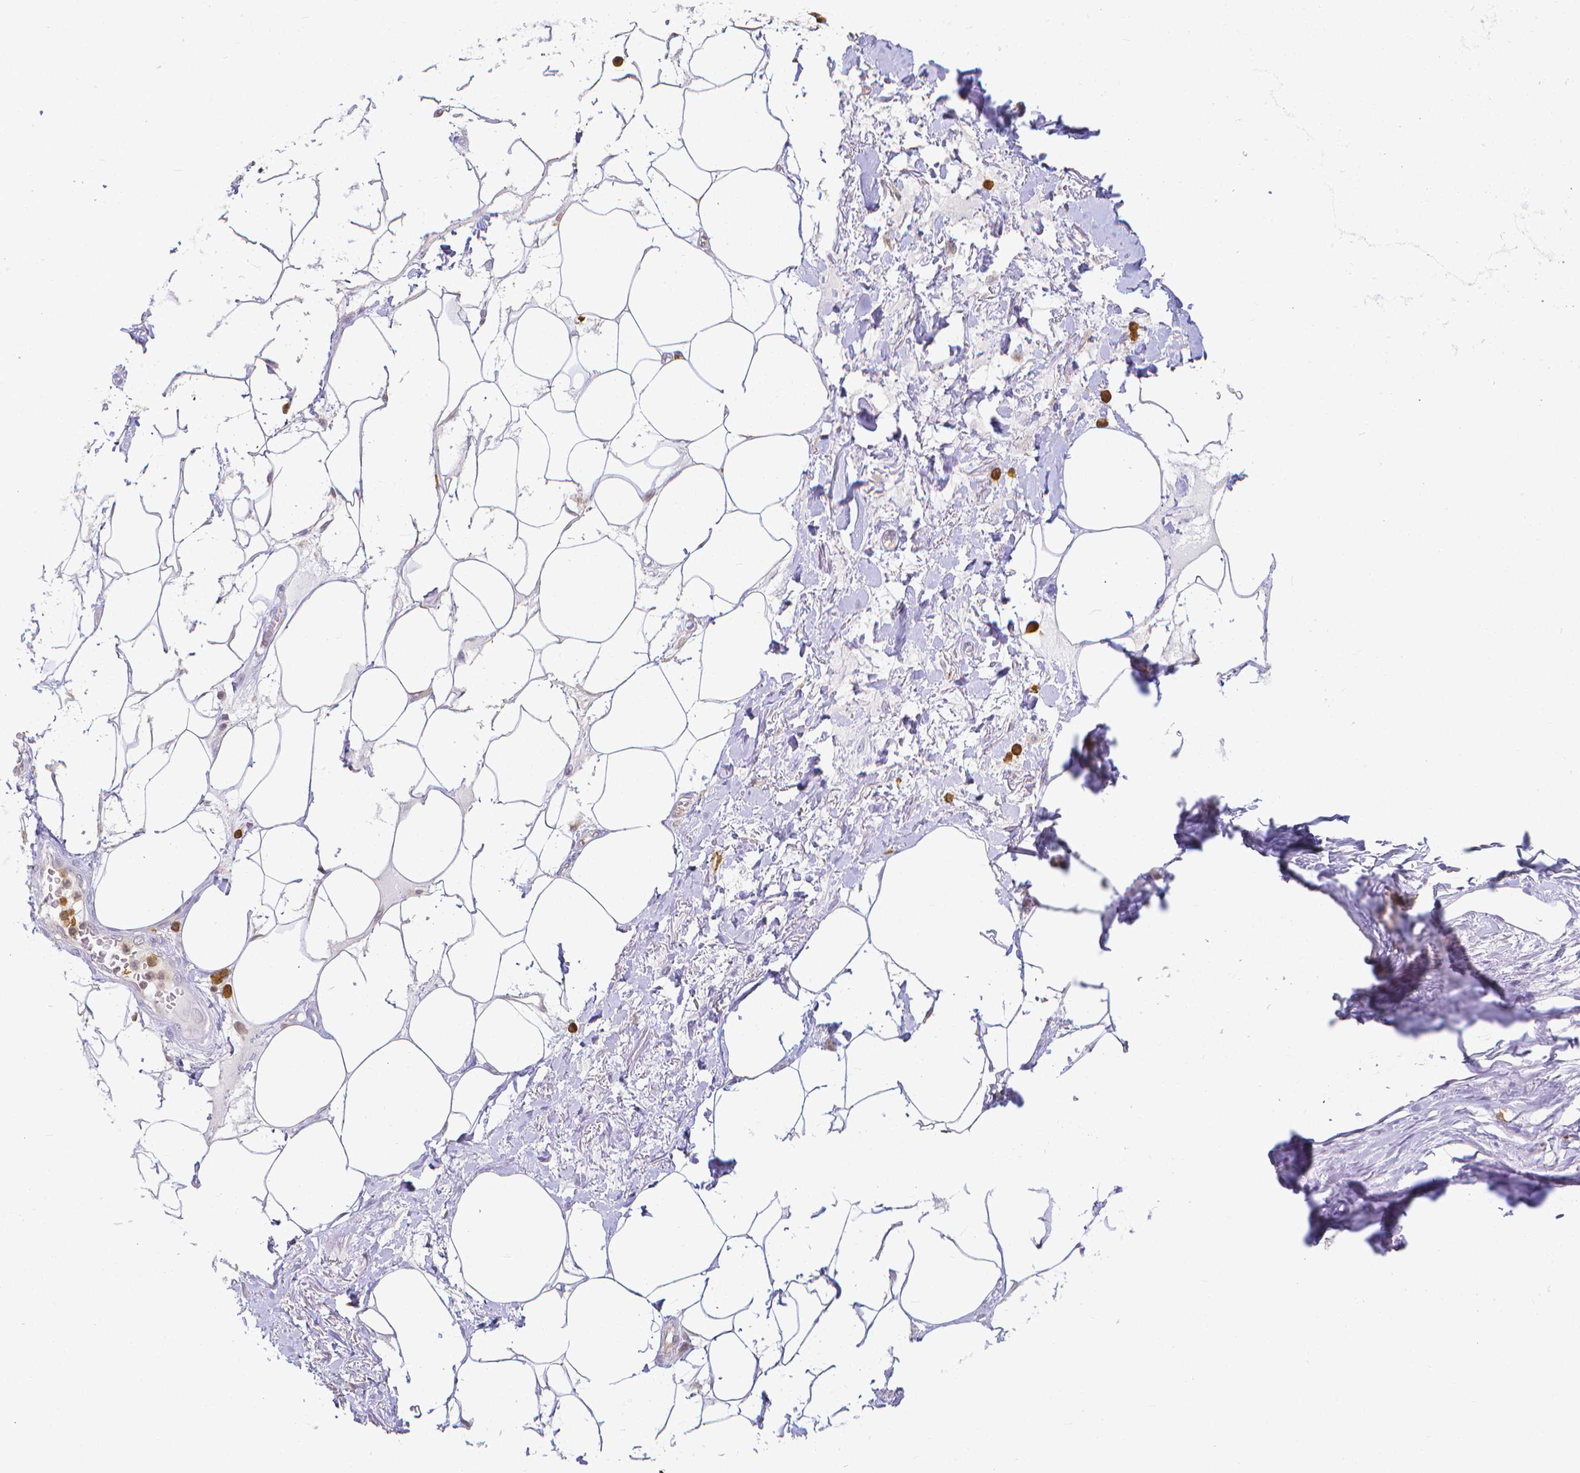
{"staining": {"intensity": "negative", "quantity": "none", "location": "none"}, "tissue": "adipose tissue", "cell_type": "Adipocytes", "image_type": "normal", "snomed": [{"axis": "morphology", "description": "Normal tissue, NOS"}, {"axis": "topography", "description": "Vagina"}, {"axis": "topography", "description": "Peripheral nerve tissue"}], "caption": "Adipose tissue stained for a protein using immunohistochemistry (IHC) exhibits no positivity adipocytes.", "gene": "COTL1", "patient": {"sex": "female", "age": 71}}